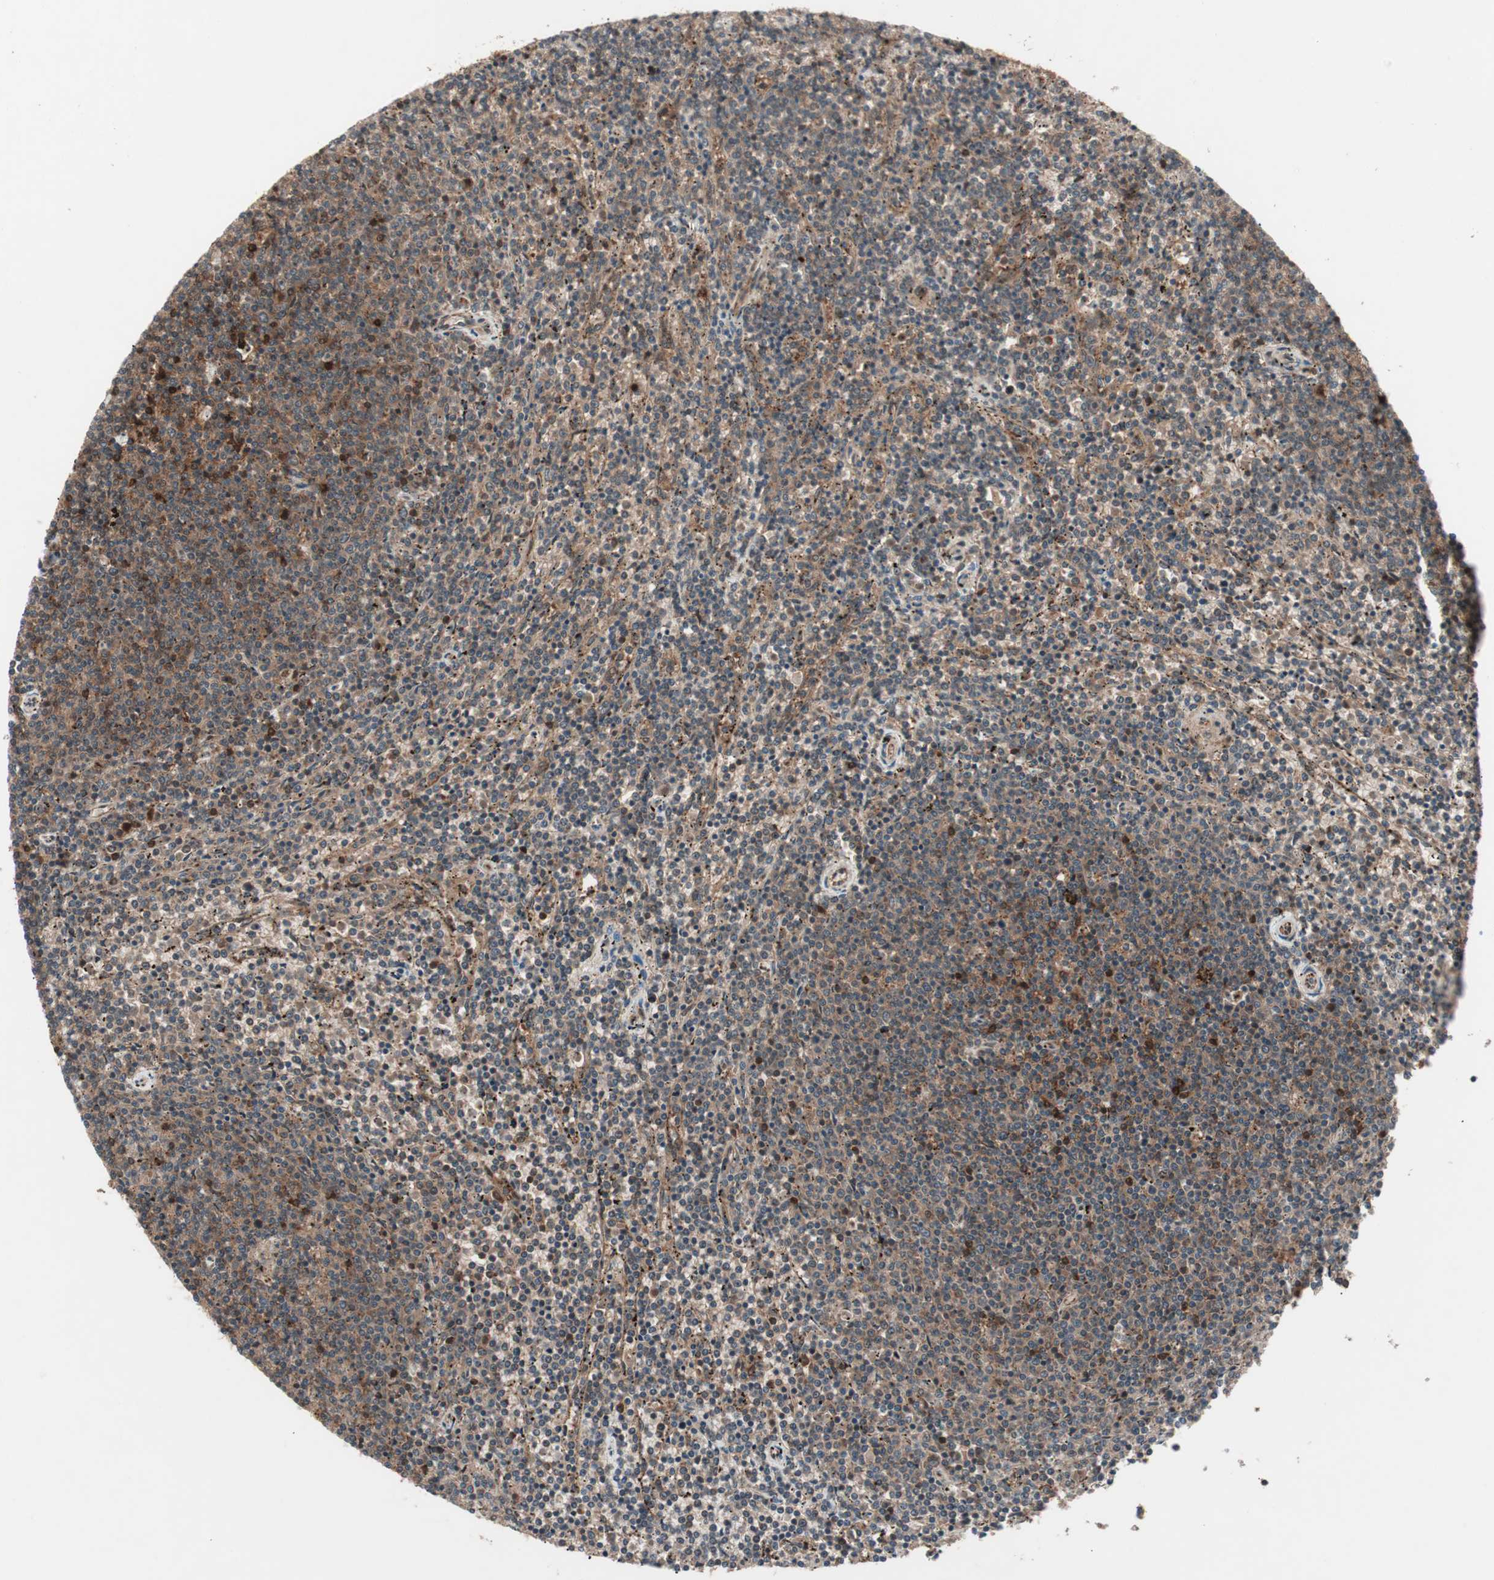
{"staining": {"intensity": "moderate", "quantity": ">75%", "location": "cytoplasmic/membranous"}, "tissue": "lymphoma", "cell_type": "Tumor cells", "image_type": "cancer", "snomed": [{"axis": "morphology", "description": "Malignant lymphoma, non-Hodgkin's type, Low grade"}, {"axis": "topography", "description": "Spleen"}], "caption": "Protein analysis of malignant lymphoma, non-Hodgkin's type (low-grade) tissue reveals moderate cytoplasmic/membranous staining in approximately >75% of tumor cells.", "gene": "PRKG2", "patient": {"sex": "female", "age": 50}}